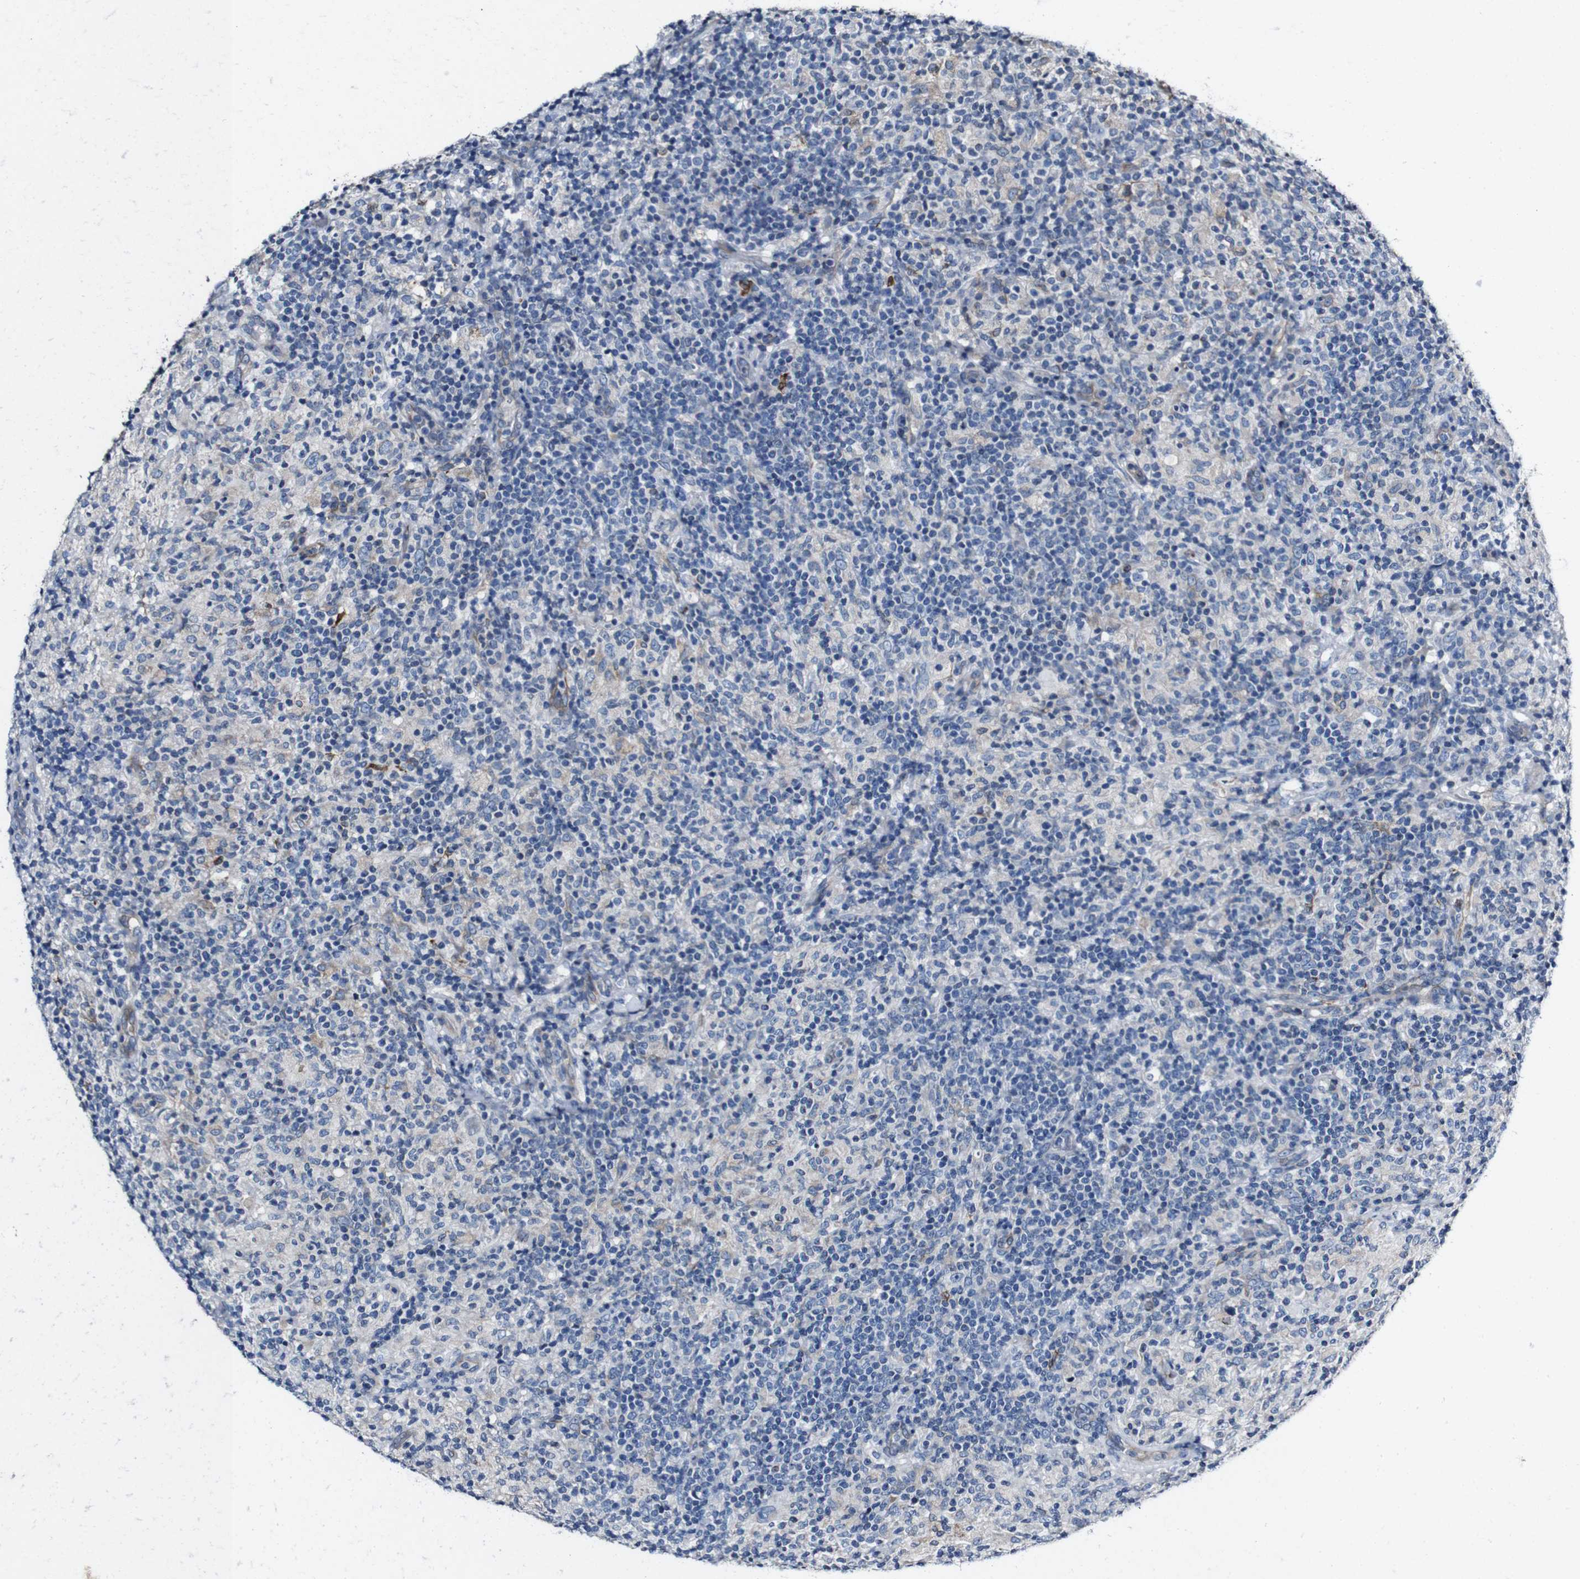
{"staining": {"intensity": "weak", "quantity": "<25%", "location": "cytoplasmic/membranous"}, "tissue": "lymphoma", "cell_type": "Tumor cells", "image_type": "cancer", "snomed": [{"axis": "morphology", "description": "Hodgkin's disease, NOS"}, {"axis": "topography", "description": "Lymph node"}], "caption": "High magnification brightfield microscopy of Hodgkin's disease stained with DAB (brown) and counterstained with hematoxylin (blue): tumor cells show no significant expression. (DAB (3,3'-diaminobenzidine) IHC visualized using brightfield microscopy, high magnification).", "gene": "GRAMD1A", "patient": {"sex": "male", "age": 70}}